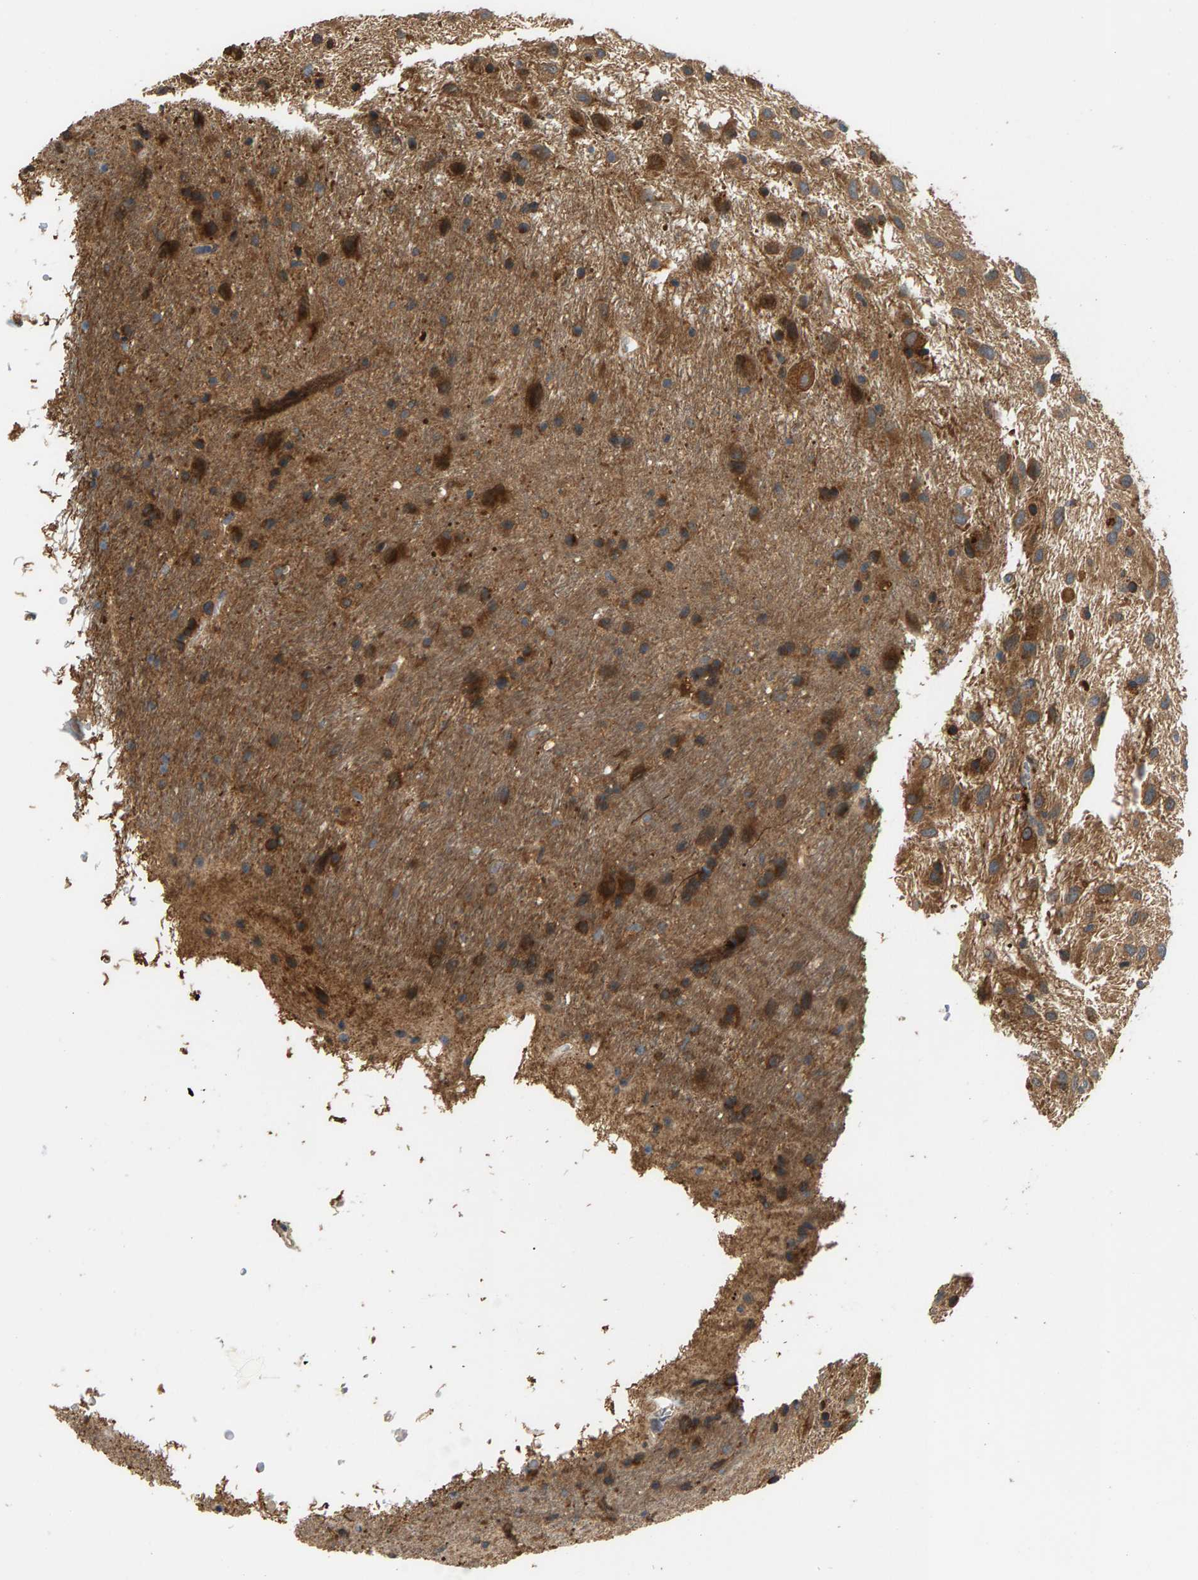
{"staining": {"intensity": "moderate", "quantity": ">75%", "location": "cytoplasmic/membranous"}, "tissue": "glioma", "cell_type": "Tumor cells", "image_type": "cancer", "snomed": [{"axis": "morphology", "description": "Glioma, malignant, Low grade"}, {"axis": "topography", "description": "Brain"}], "caption": "A histopathology image of low-grade glioma (malignant) stained for a protein exhibits moderate cytoplasmic/membranous brown staining in tumor cells.", "gene": "MAP2K5", "patient": {"sex": "male", "age": 77}}